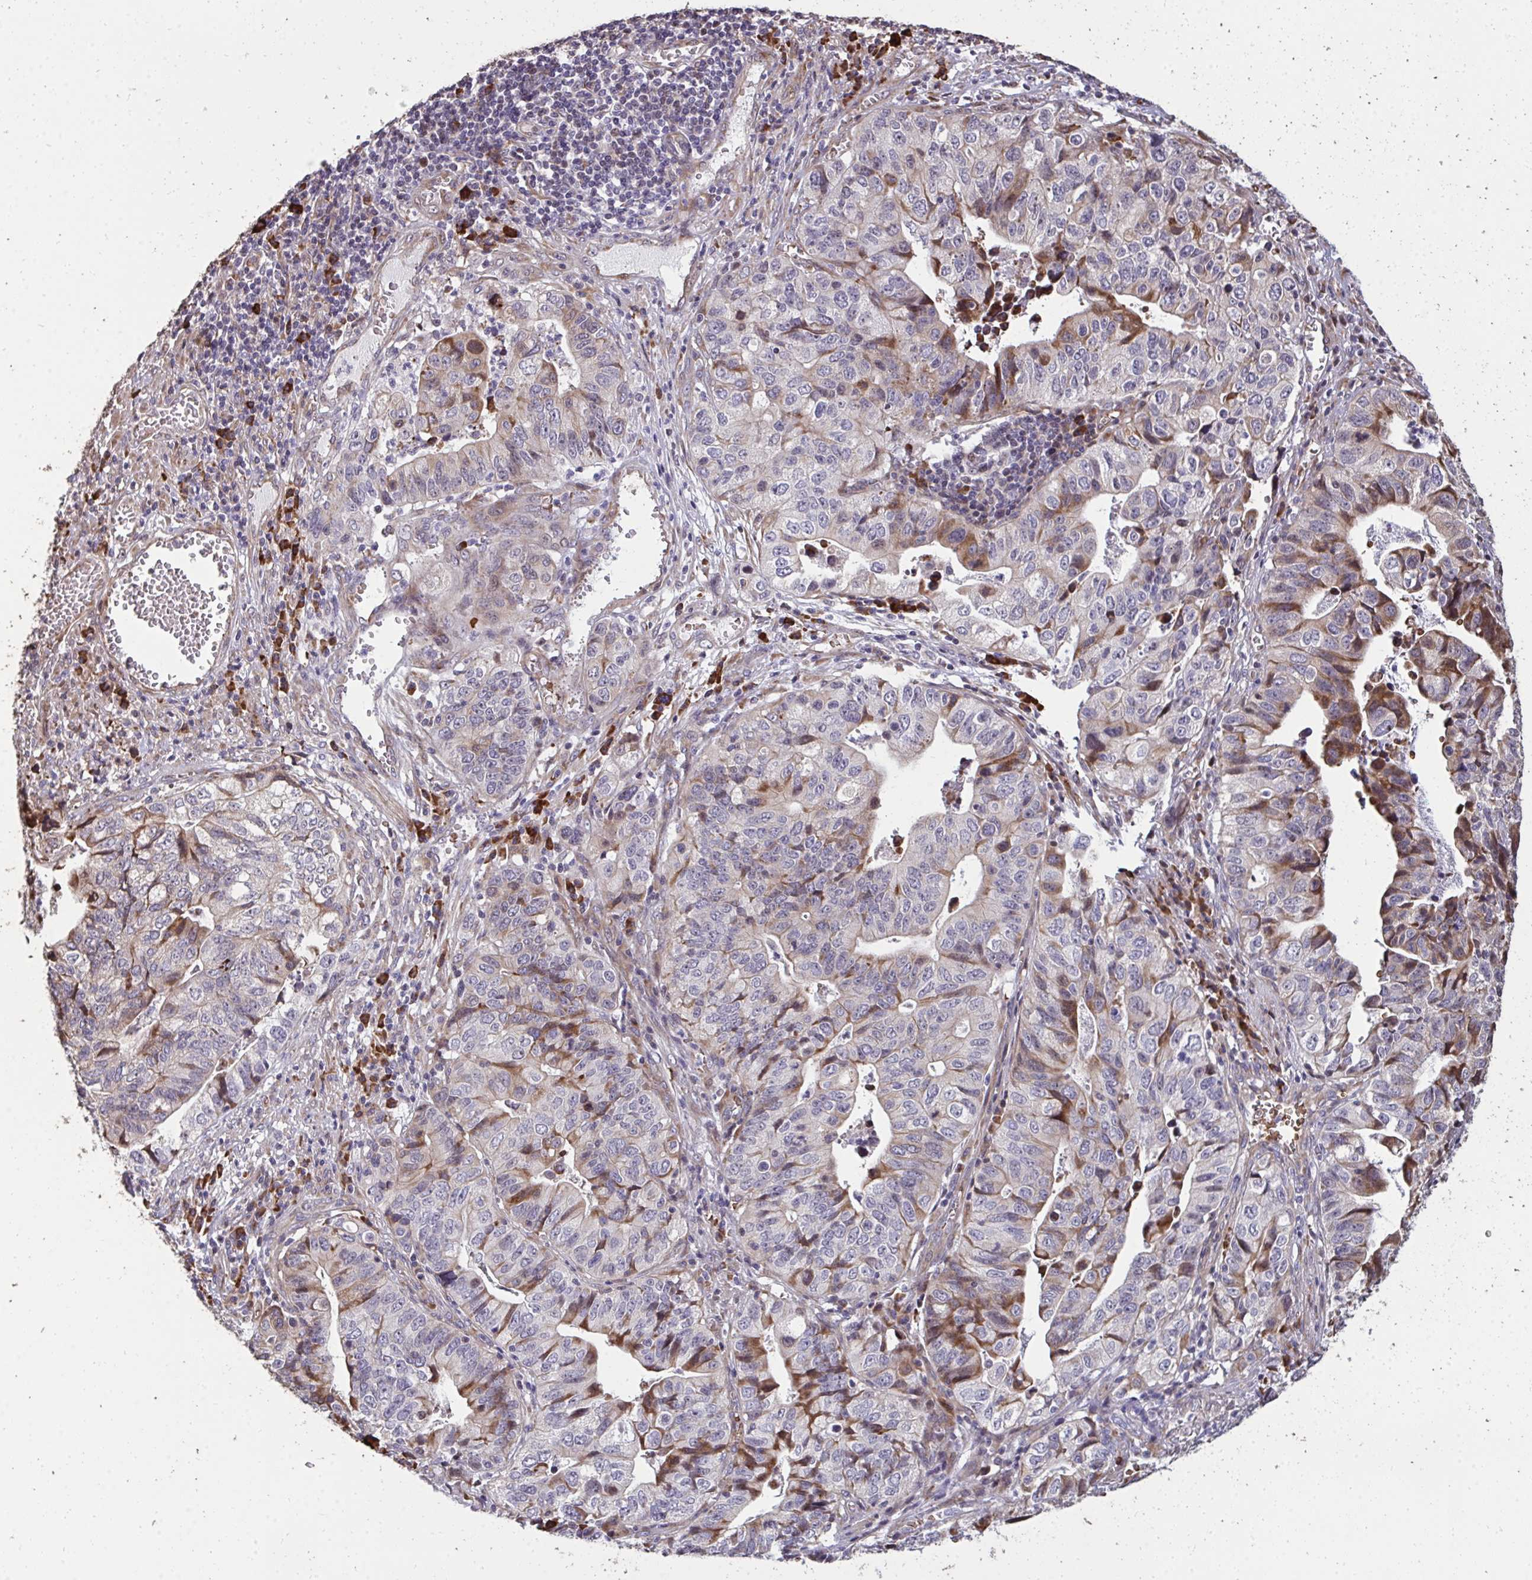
{"staining": {"intensity": "moderate", "quantity": "25%-75%", "location": "cytoplasmic/membranous"}, "tissue": "stomach cancer", "cell_type": "Tumor cells", "image_type": "cancer", "snomed": [{"axis": "morphology", "description": "Adenocarcinoma, NOS"}, {"axis": "topography", "description": "Stomach, upper"}], "caption": "An IHC histopathology image of neoplastic tissue is shown. Protein staining in brown labels moderate cytoplasmic/membranous positivity in stomach cancer within tumor cells.", "gene": "FIBCD1", "patient": {"sex": "female", "age": 67}}